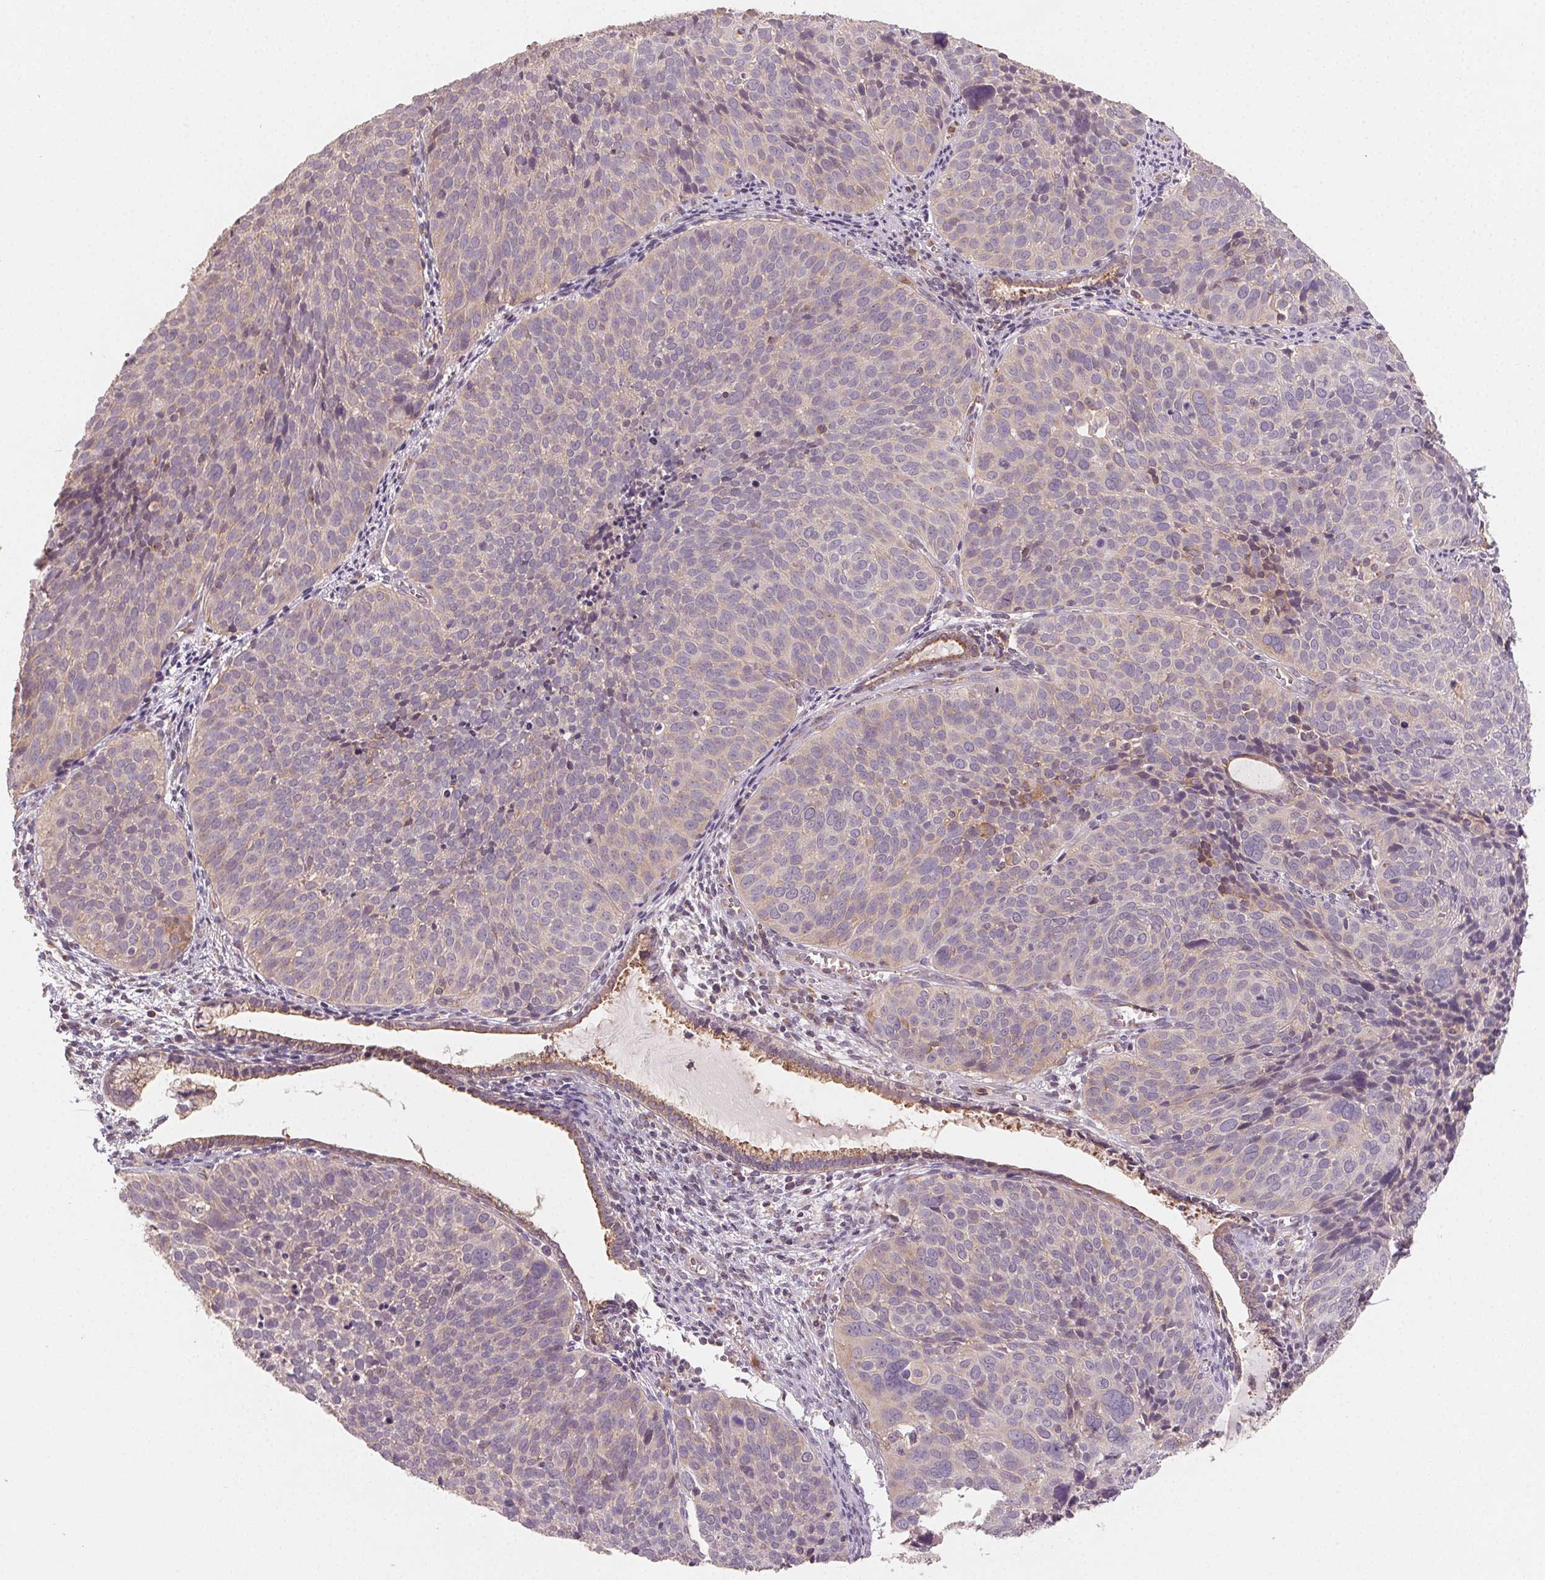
{"staining": {"intensity": "weak", "quantity": ">75%", "location": "cytoplasmic/membranous"}, "tissue": "cervical cancer", "cell_type": "Tumor cells", "image_type": "cancer", "snomed": [{"axis": "morphology", "description": "Squamous cell carcinoma, NOS"}, {"axis": "topography", "description": "Cervix"}], "caption": "Brown immunohistochemical staining in cervical cancer displays weak cytoplasmic/membranous positivity in about >75% of tumor cells. Immunohistochemistry stains the protein of interest in brown and the nuclei are stained blue.", "gene": "AP1S1", "patient": {"sex": "female", "age": 39}}